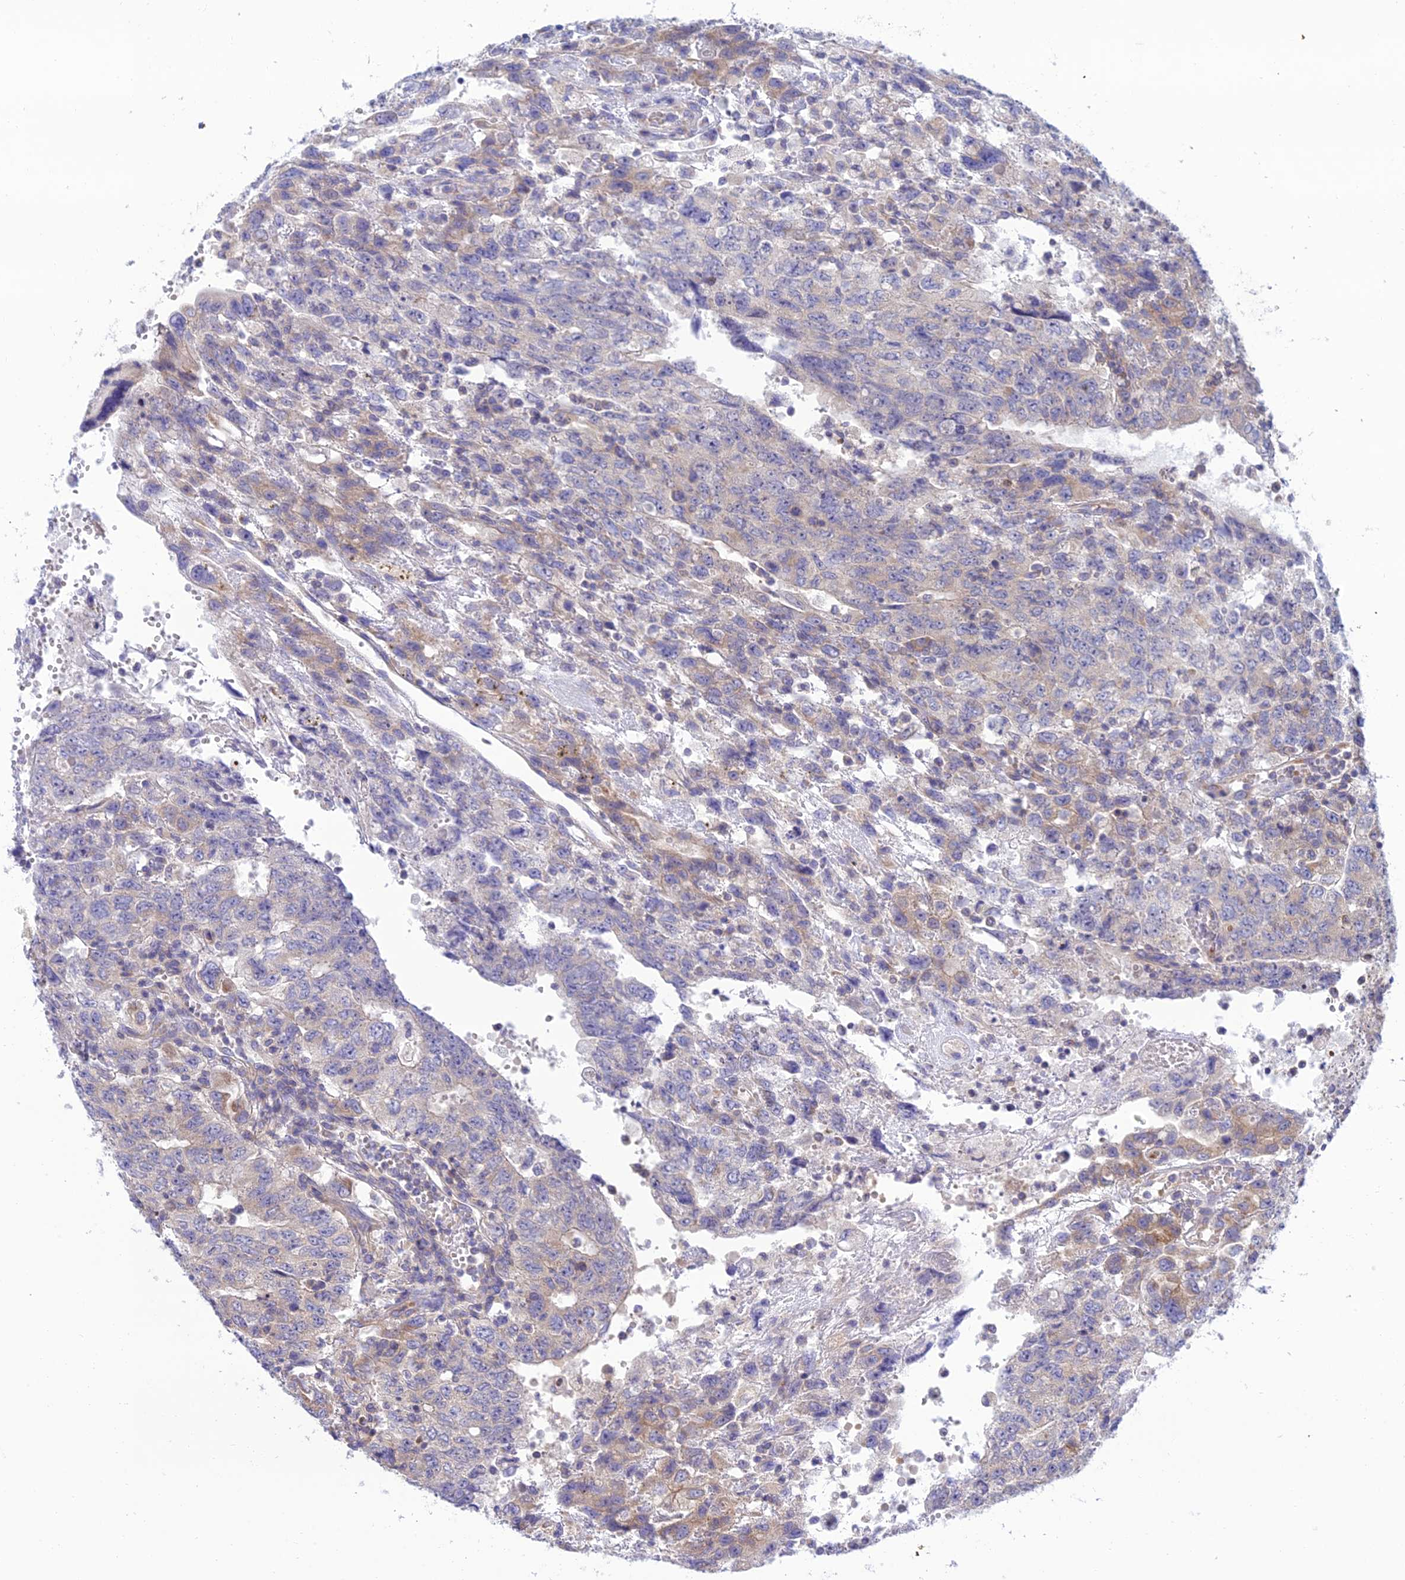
{"staining": {"intensity": "weak", "quantity": "<25%", "location": "cytoplasmic/membranous"}, "tissue": "testis cancer", "cell_type": "Tumor cells", "image_type": "cancer", "snomed": [{"axis": "morphology", "description": "Carcinoma, Embryonal, NOS"}, {"axis": "topography", "description": "Testis"}], "caption": "The micrograph displays no staining of tumor cells in testis cancer (embryonal carcinoma).", "gene": "CLCN7", "patient": {"sex": "male", "age": 34}}